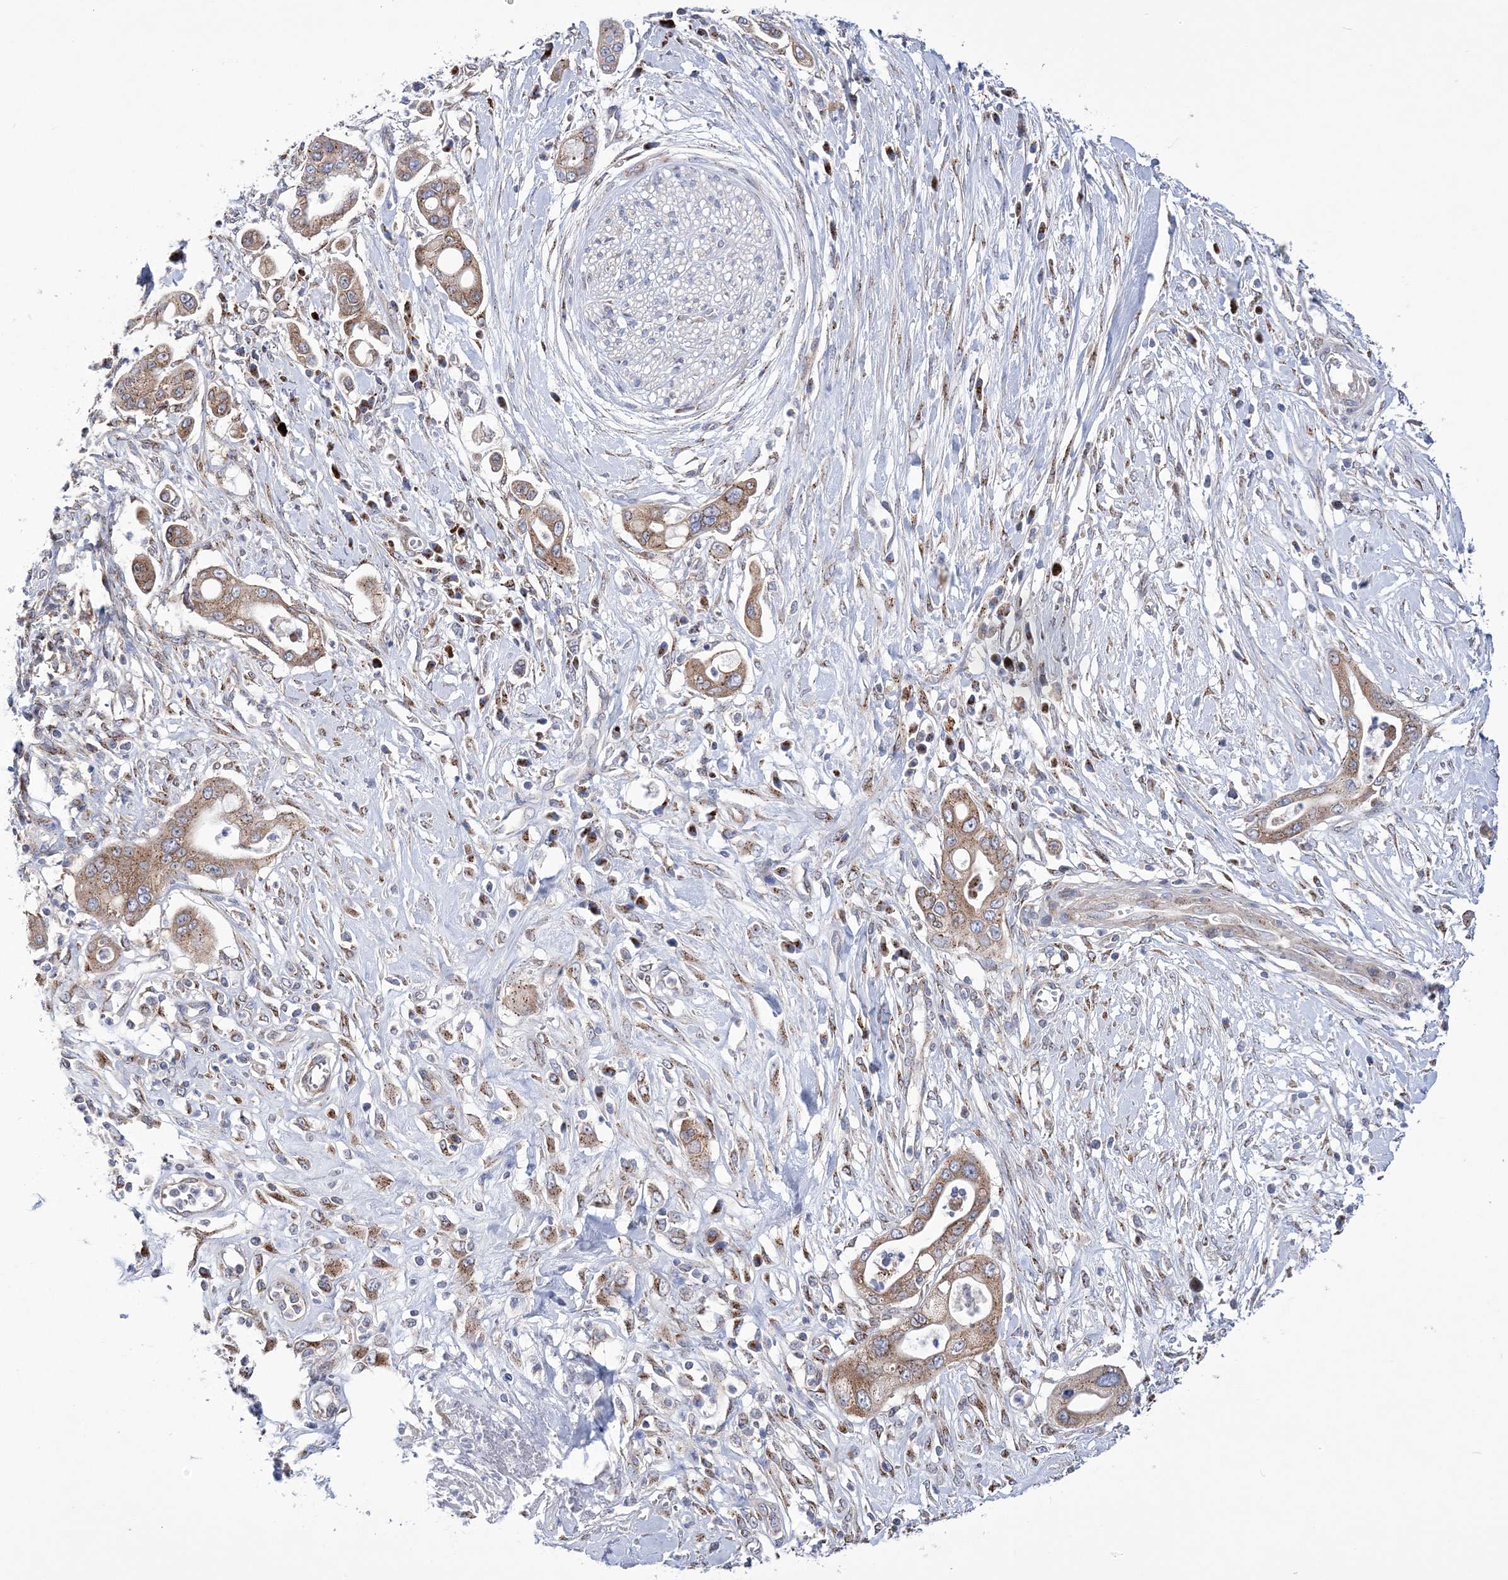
{"staining": {"intensity": "moderate", "quantity": ">75%", "location": "cytoplasmic/membranous"}, "tissue": "pancreatic cancer", "cell_type": "Tumor cells", "image_type": "cancer", "snomed": [{"axis": "morphology", "description": "Adenocarcinoma, NOS"}, {"axis": "topography", "description": "Pancreas"}], "caption": "Tumor cells reveal medium levels of moderate cytoplasmic/membranous expression in approximately >75% of cells in human adenocarcinoma (pancreatic). The staining was performed using DAB (3,3'-diaminobenzidine) to visualize the protein expression in brown, while the nuclei were stained in blue with hematoxylin (Magnification: 20x).", "gene": "COPB2", "patient": {"sex": "male", "age": 68}}